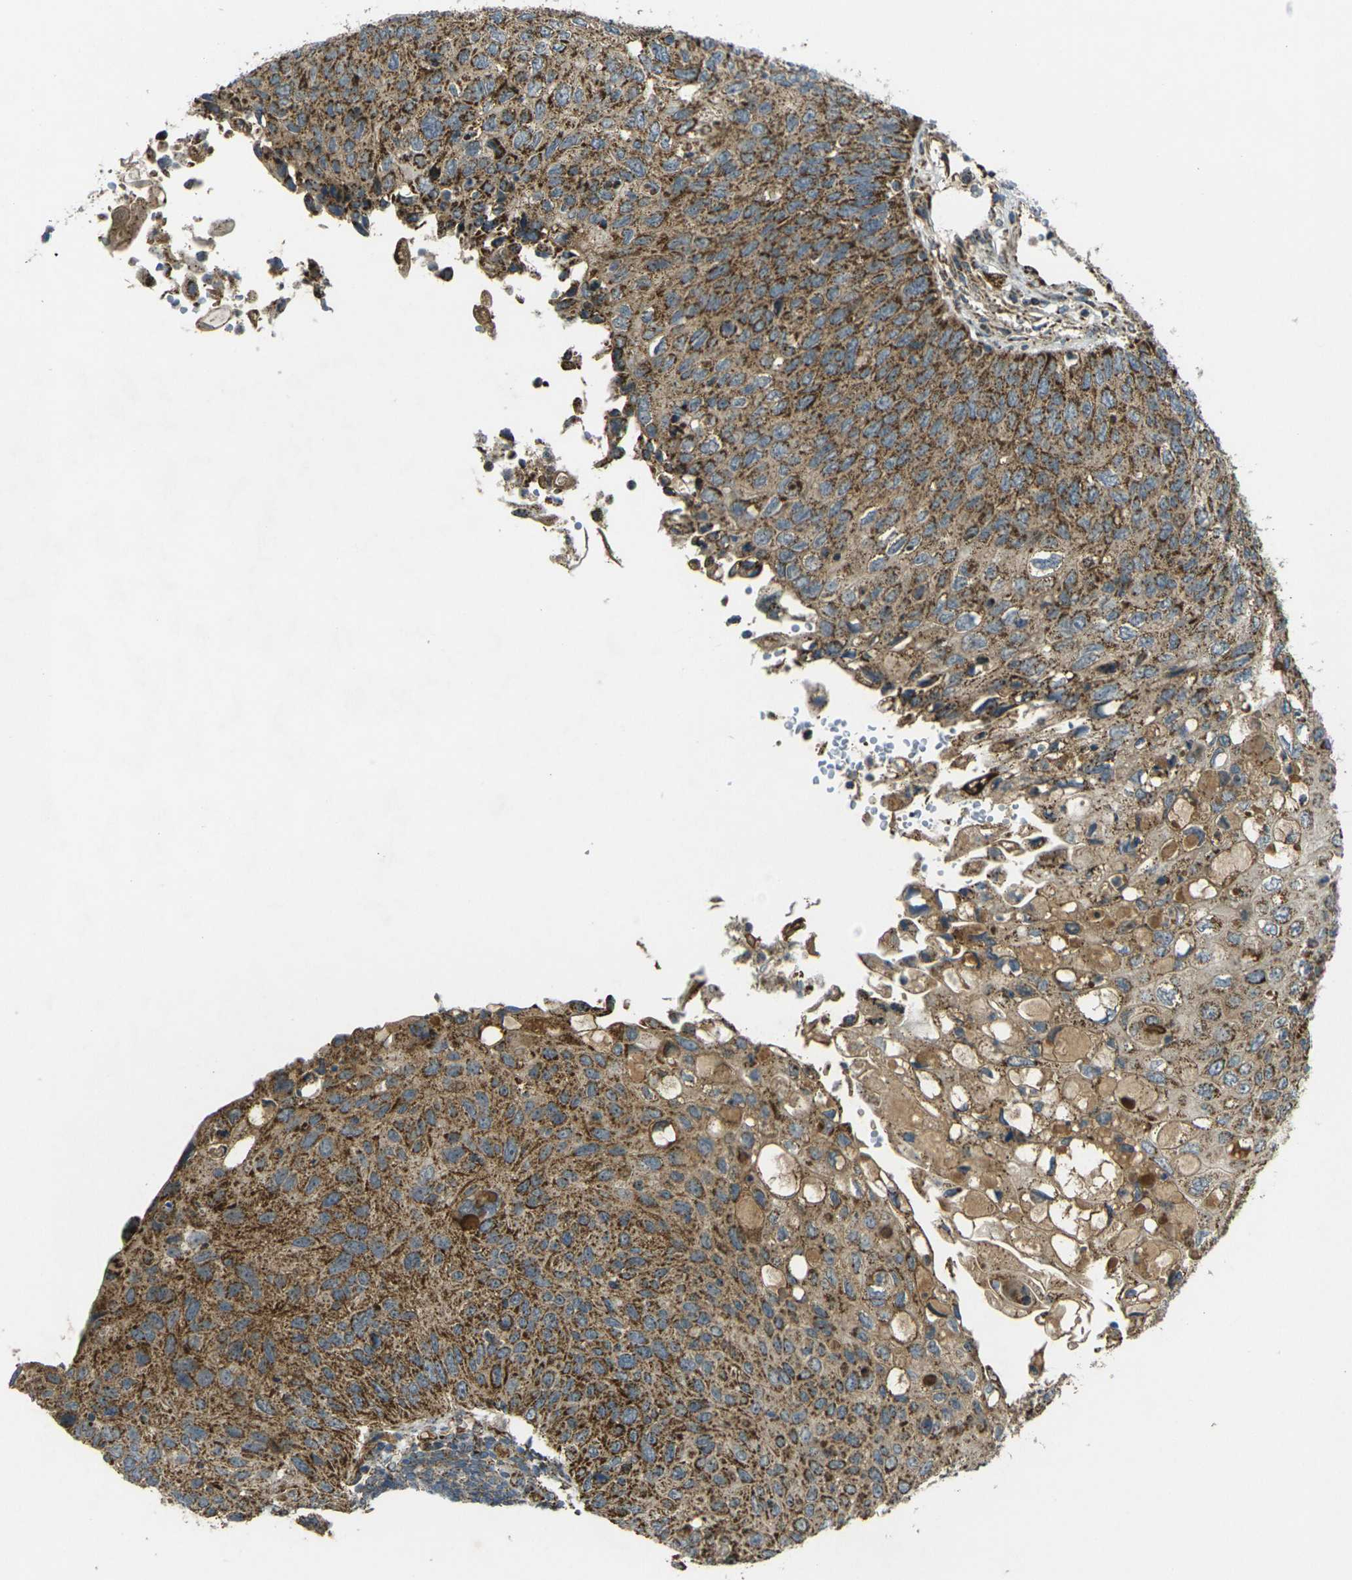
{"staining": {"intensity": "strong", "quantity": ">75%", "location": "cytoplasmic/membranous"}, "tissue": "cervical cancer", "cell_type": "Tumor cells", "image_type": "cancer", "snomed": [{"axis": "morphology", "description": "Squamous cell carcinoma, NOS"}, {"axis": "topography", "description": "Cervix"}], "caption": "High-magnification brightfield microscopy of cervical cancer stained with DAB (brown) and counterstained with hematoxylin (blue). tumor cells exhibit strong cytoplasmic/membranous positivity is identified in approximately>75% of cells.", "gene": "IGF1R", "patient": {"sex": "female", "age": 70}}